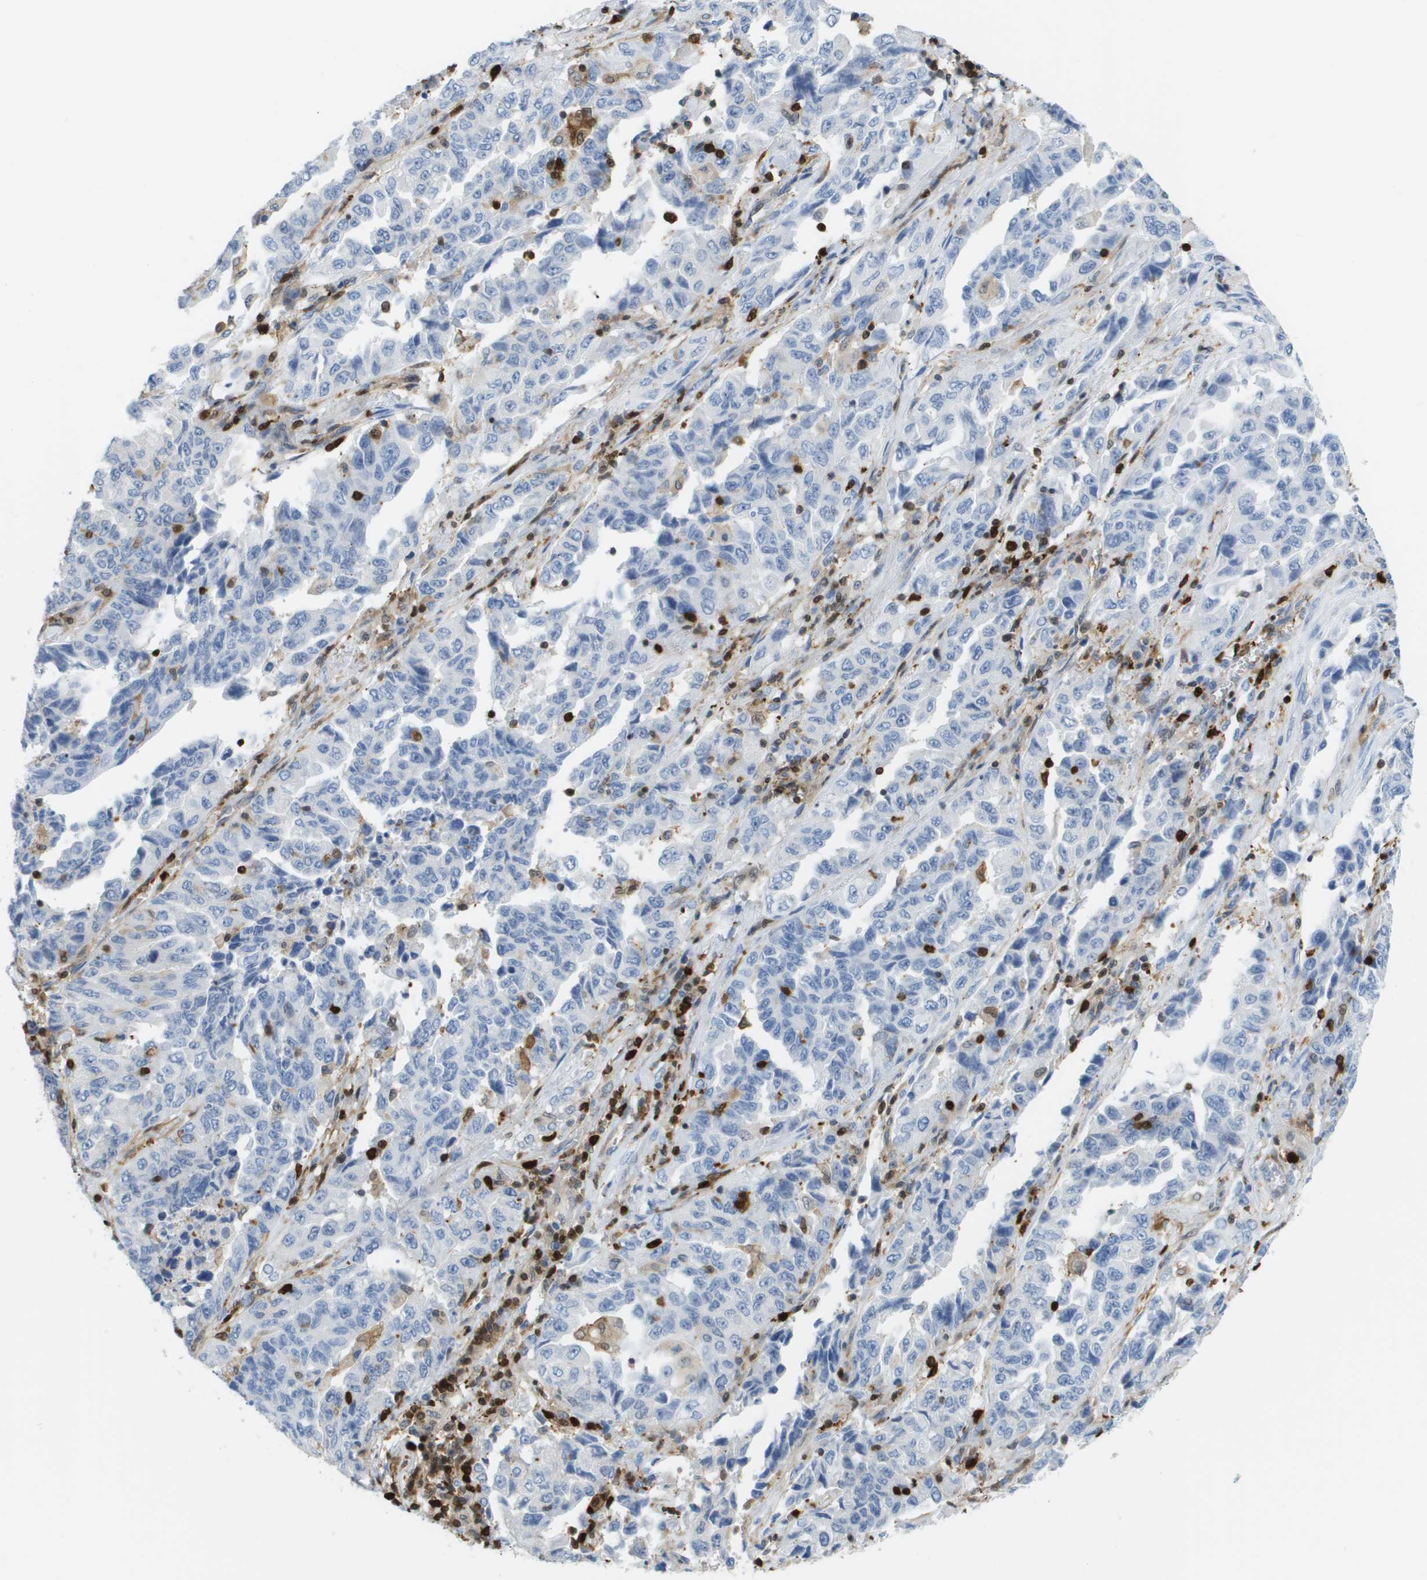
{"staining": {"intensity": "negative", "quantity": "none", "location": "none"}, "tissue": "lung cancer", "cell_type": "Tumor cells", "image_type": "cancer", "snomed": [{"axis": "morphology", "description": "Adenocarcinoma, NOS"}, {"axis": "topography", "description": "Lung"}], "caption": "There is no significant expression in tumor cells of lung cancer.", "gene": "DOCK5", "patient": {"sex": "female", "age": 51}}